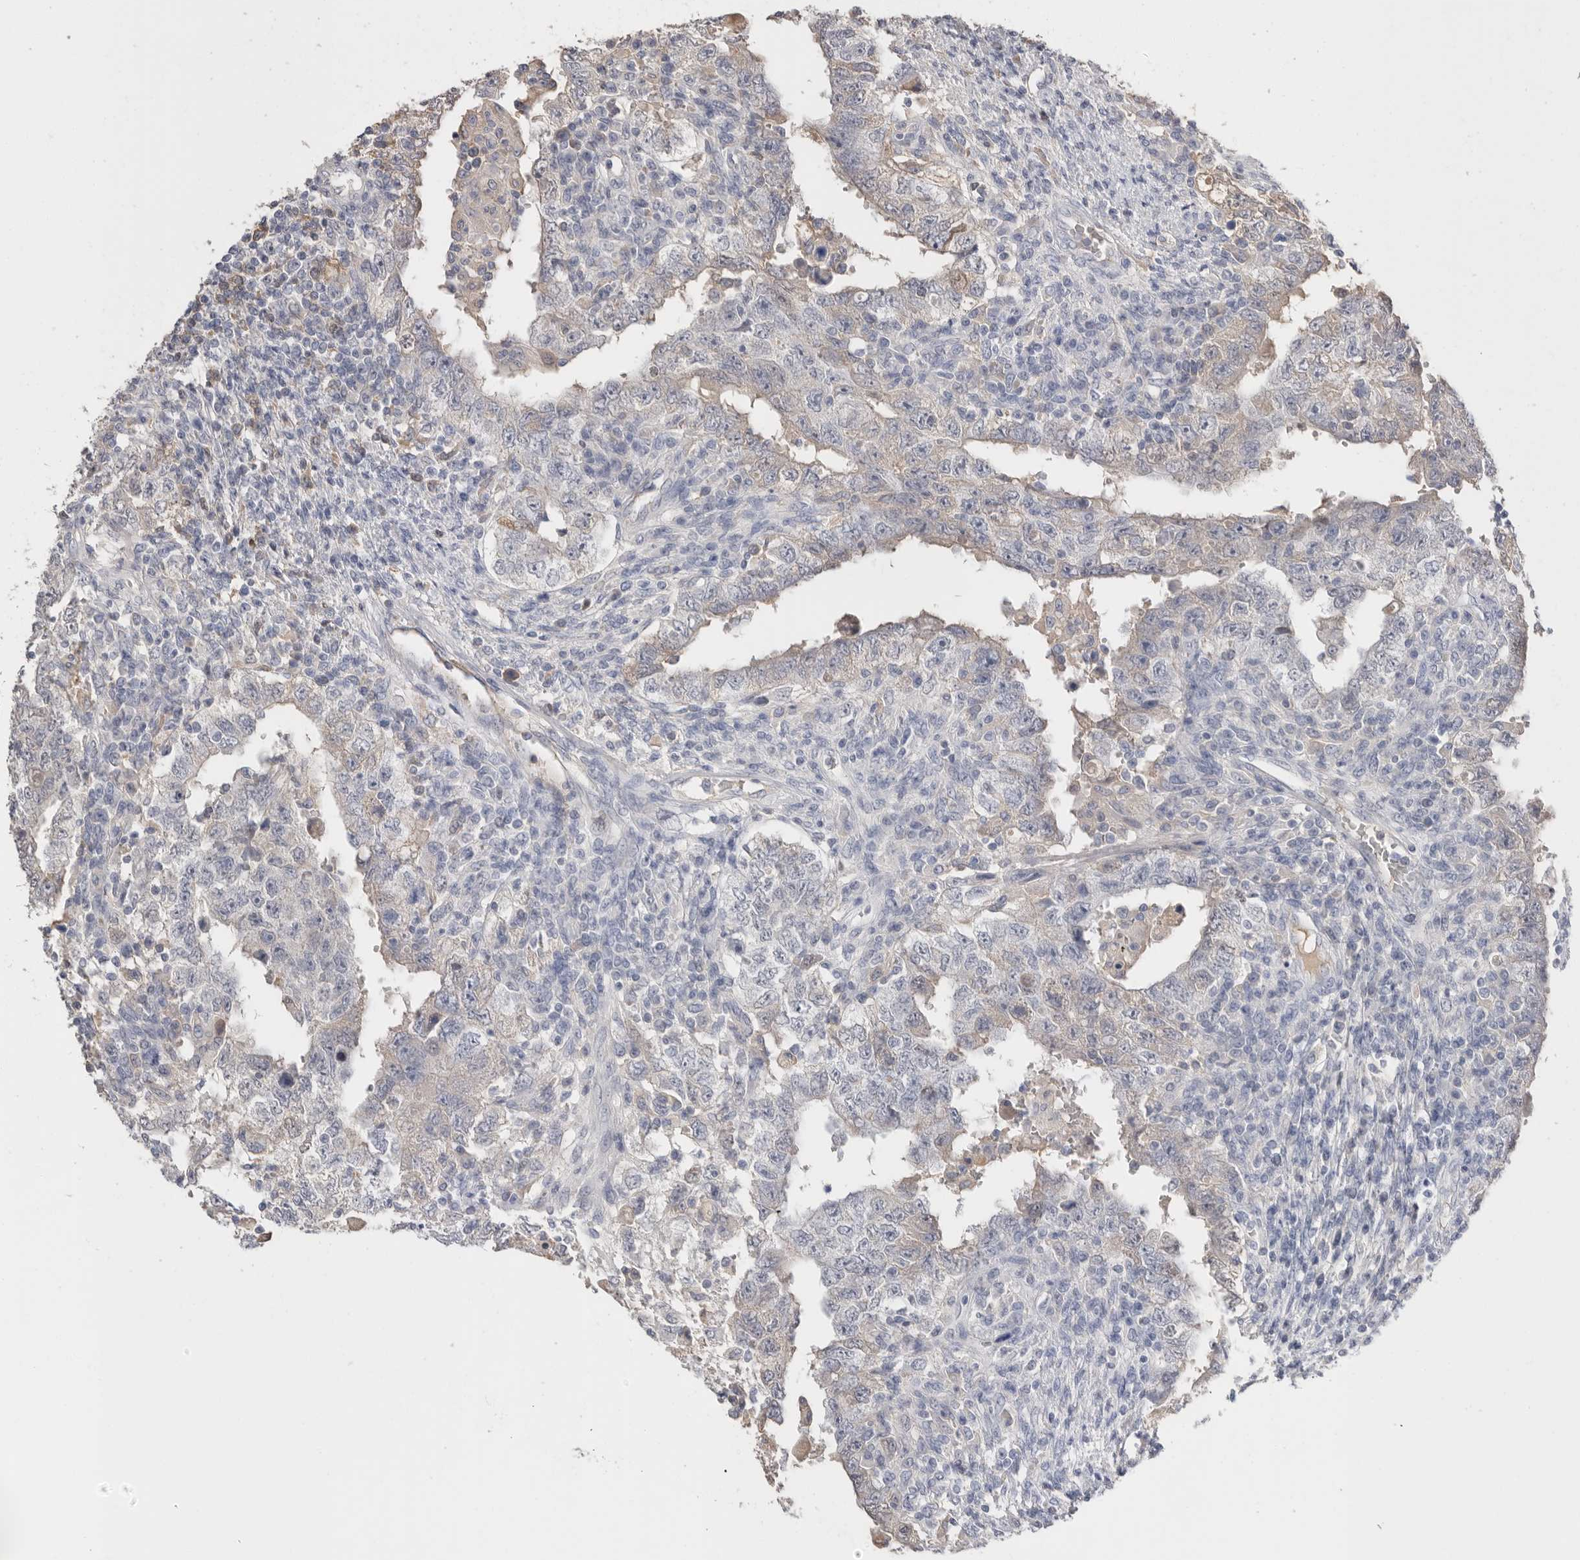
{"staining": {"intensity": "weak", "quantity": "<25%", "location": "cytoplasmic/membranous"}, "tissue": "testis cancer", "cell_type": "Tumor cells", "image_type": "cancer", "snomed": [{"axis": "morphology", "description": "Carcinoma, Embryonal, NOS"}, {"axis": "topography", "description": "Testis"}], "caption": "Tumor cells are negative for protein expression in human testis embryonal carcinoma.", "gene": "APOA2", "patient": {"sex": "male", "age": 26}}